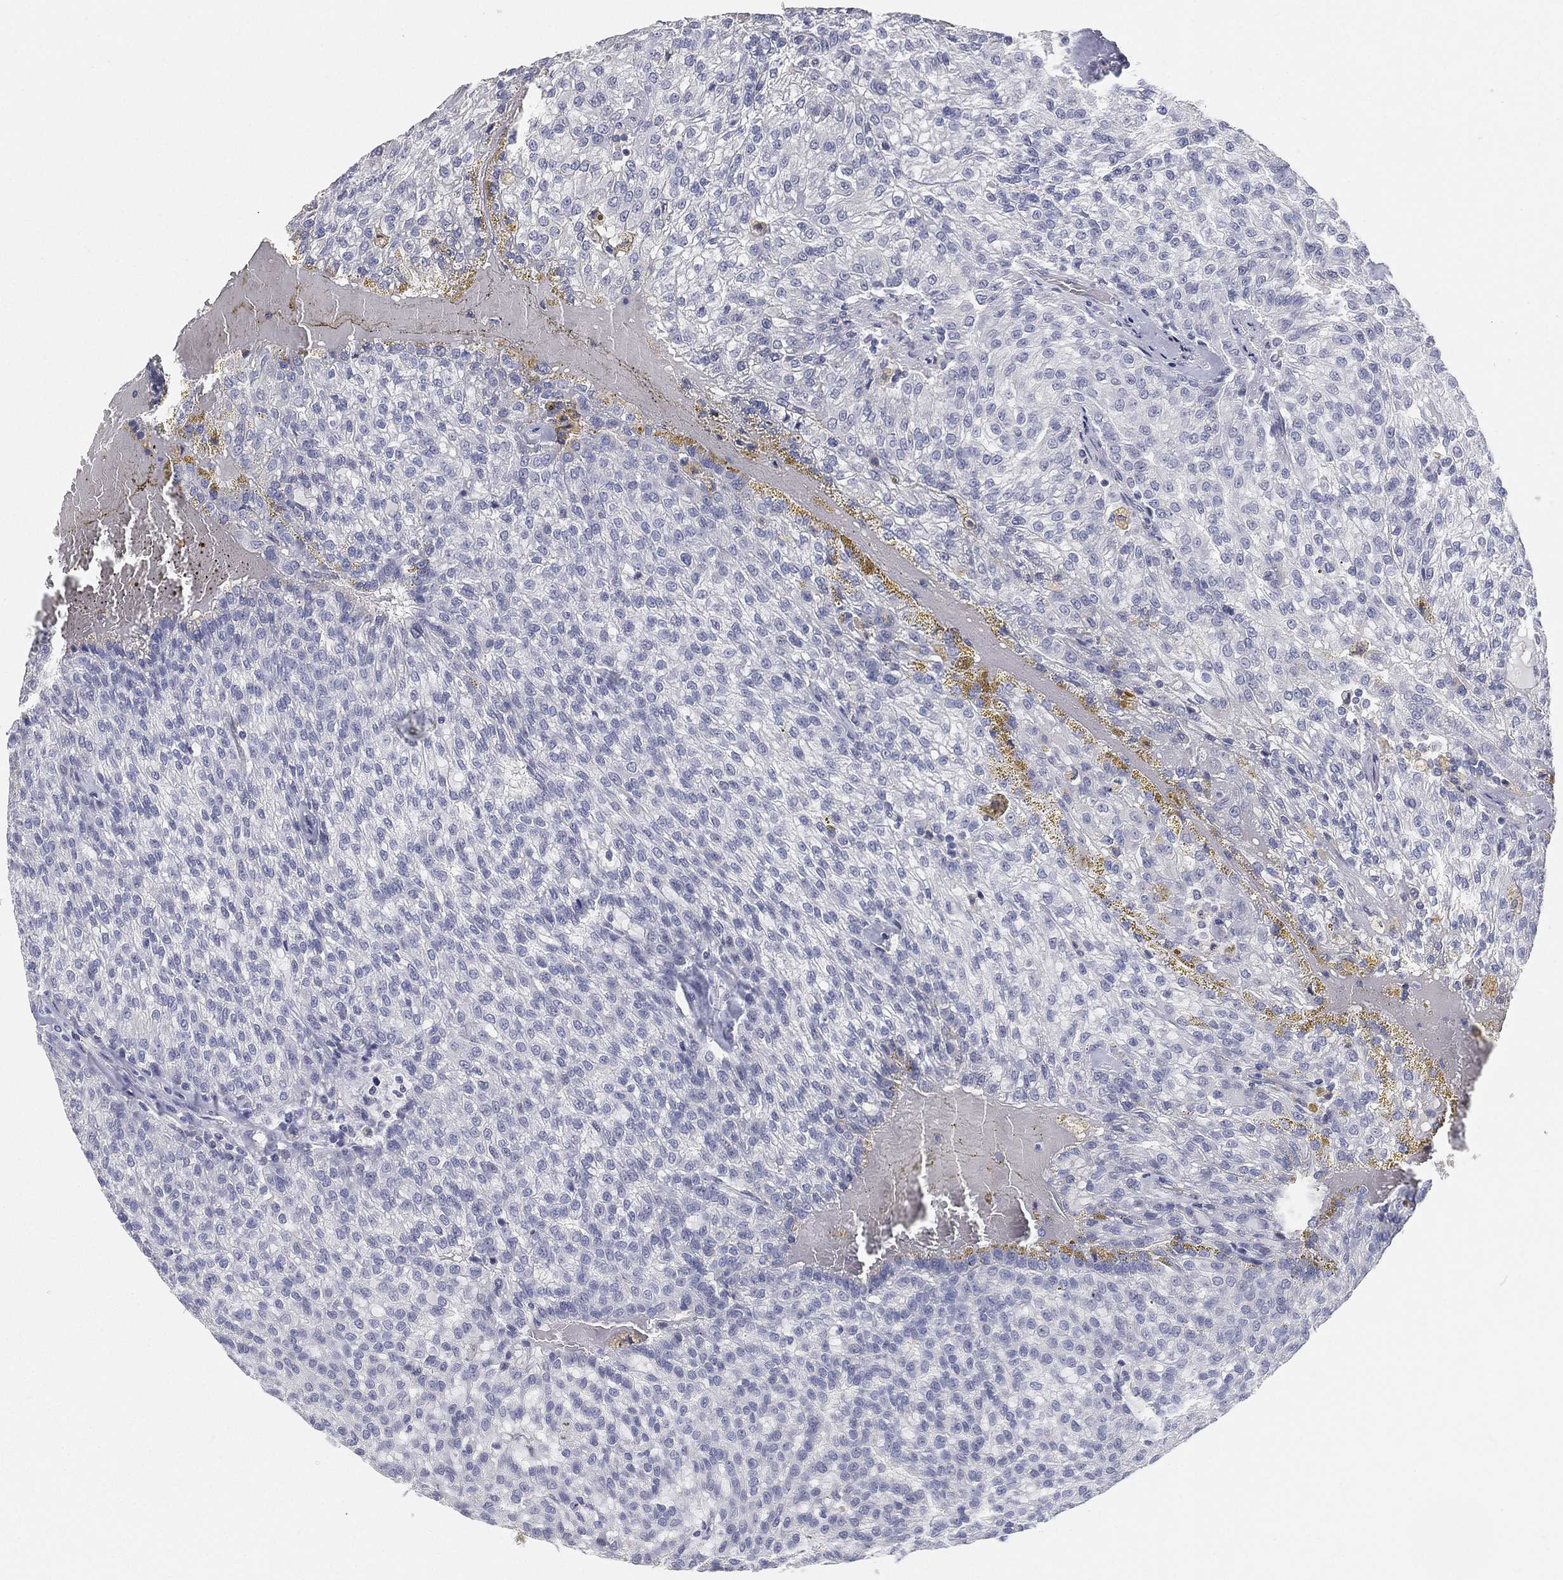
{"staining": {"intensity": "negative", "quantity": "none", "location": "none"}, "tissue": "renal cancer", "cell_type": "Tumor cells", "image_type": "cancer", "snomed": [{"axis": "morphology", "description": "Adenocarcinoma, NOS"}, {"axis": "topography", "description": "Kidney"}], "caption": "Immunohistochemical staining of human renal adenocarcinoma reveals no significant staining in tumor cells.", "gene": "FAM187B", "patient": {"sex": "male", "age": 63}}